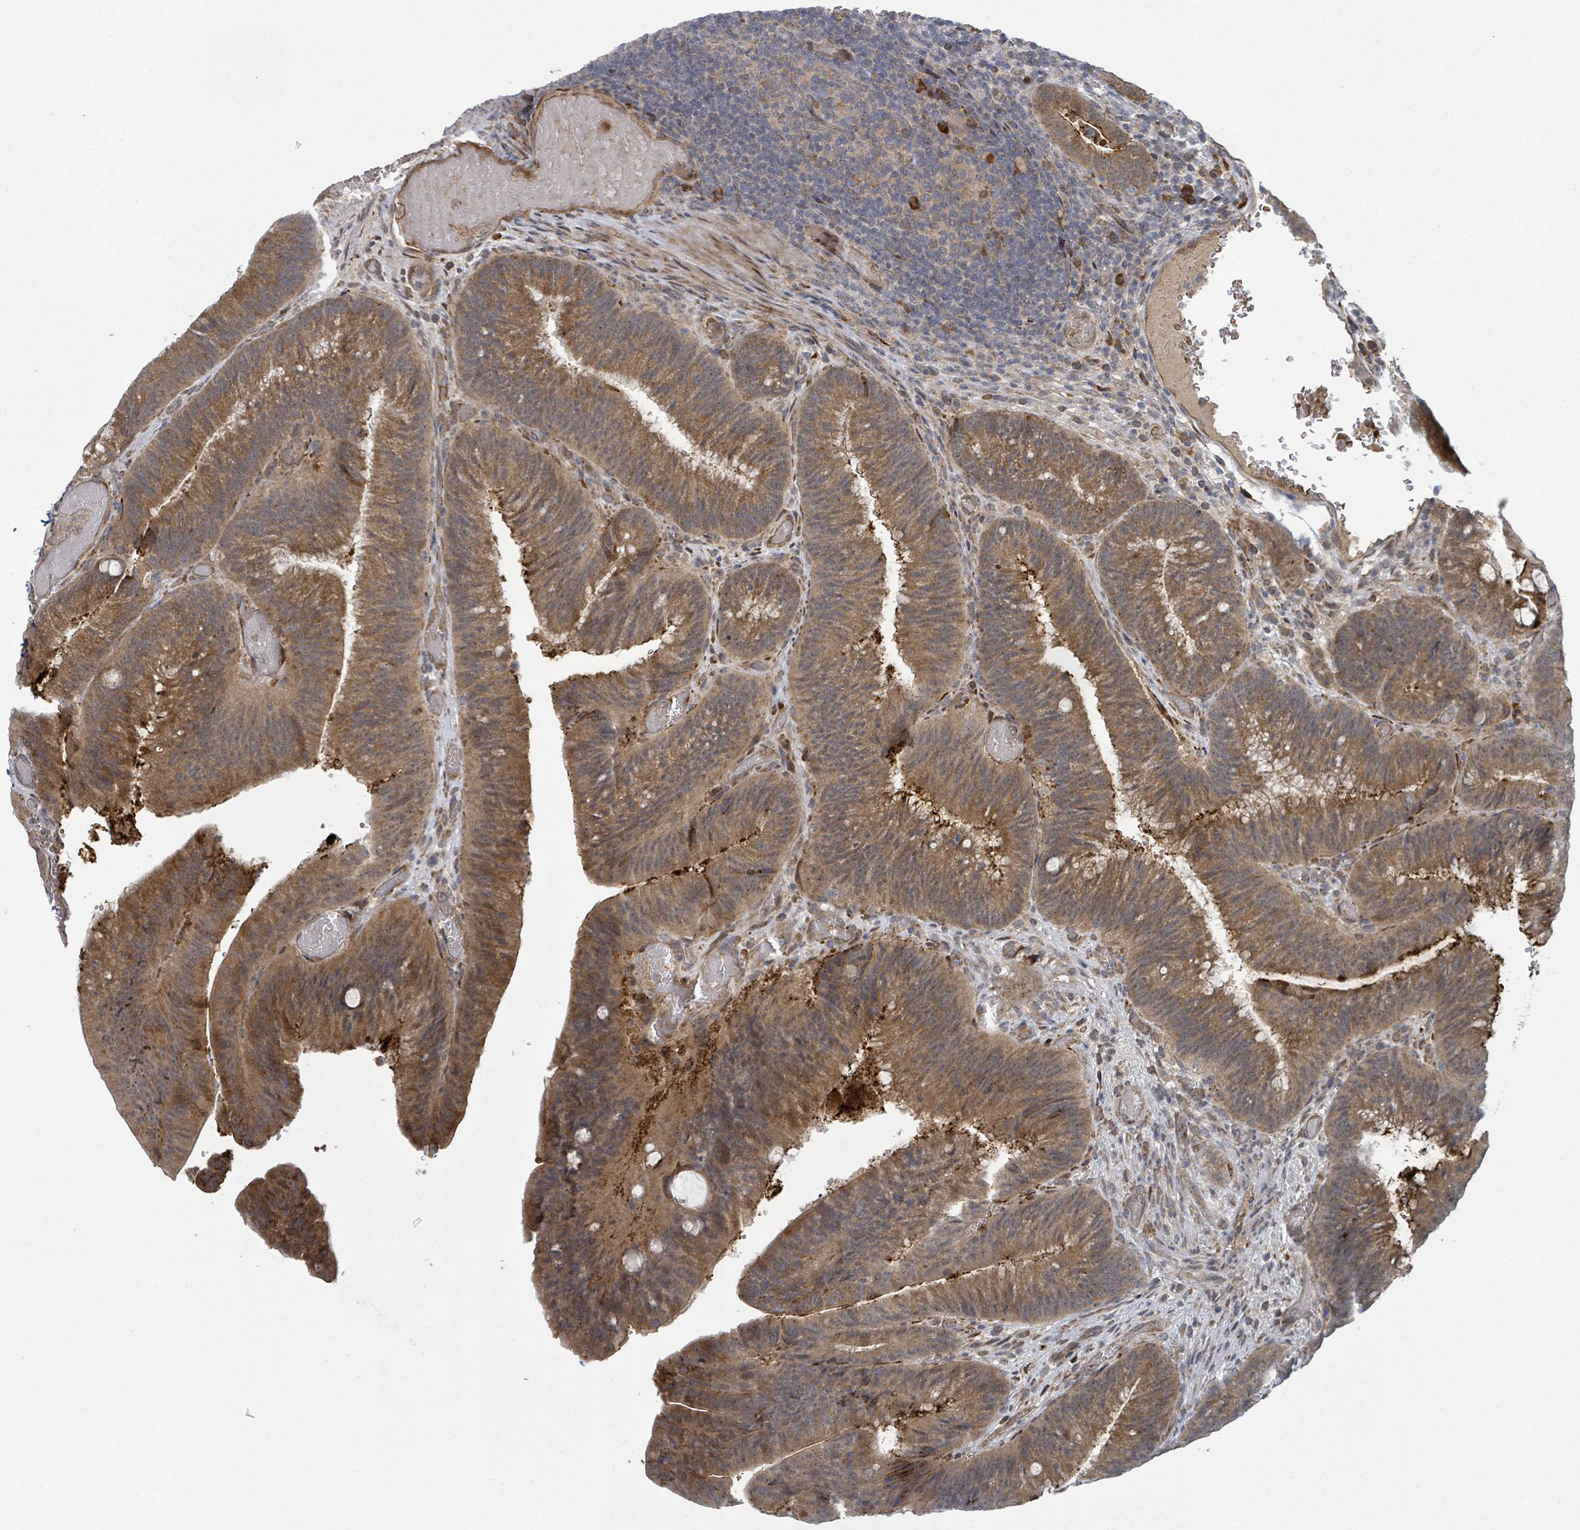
{"staining": {"intensity": "moderate", "quantity": ">75%", "location": "cytoplasmic/membranous"}, "tissue": "colorectal cancer", "cell_type": "Tumor cells", "image_type": "cancer", "snomed": [{"axis": "morphology", "description": "Adenocarcinoma, NOS"}, {"axis": "topography", "description": "Colon"}], "caption": "This image exhibits adenocarcinoma (colorectal) stained with immunohistochemistry (IHC) to label a protein in brown. The cytoplasmic/membranous of tumor cells show moderate positivity for the protein. Nuclei are counter-stained blue.", "gene": "SHROOM2", "patient": {"sex": "female", "age": 43}}